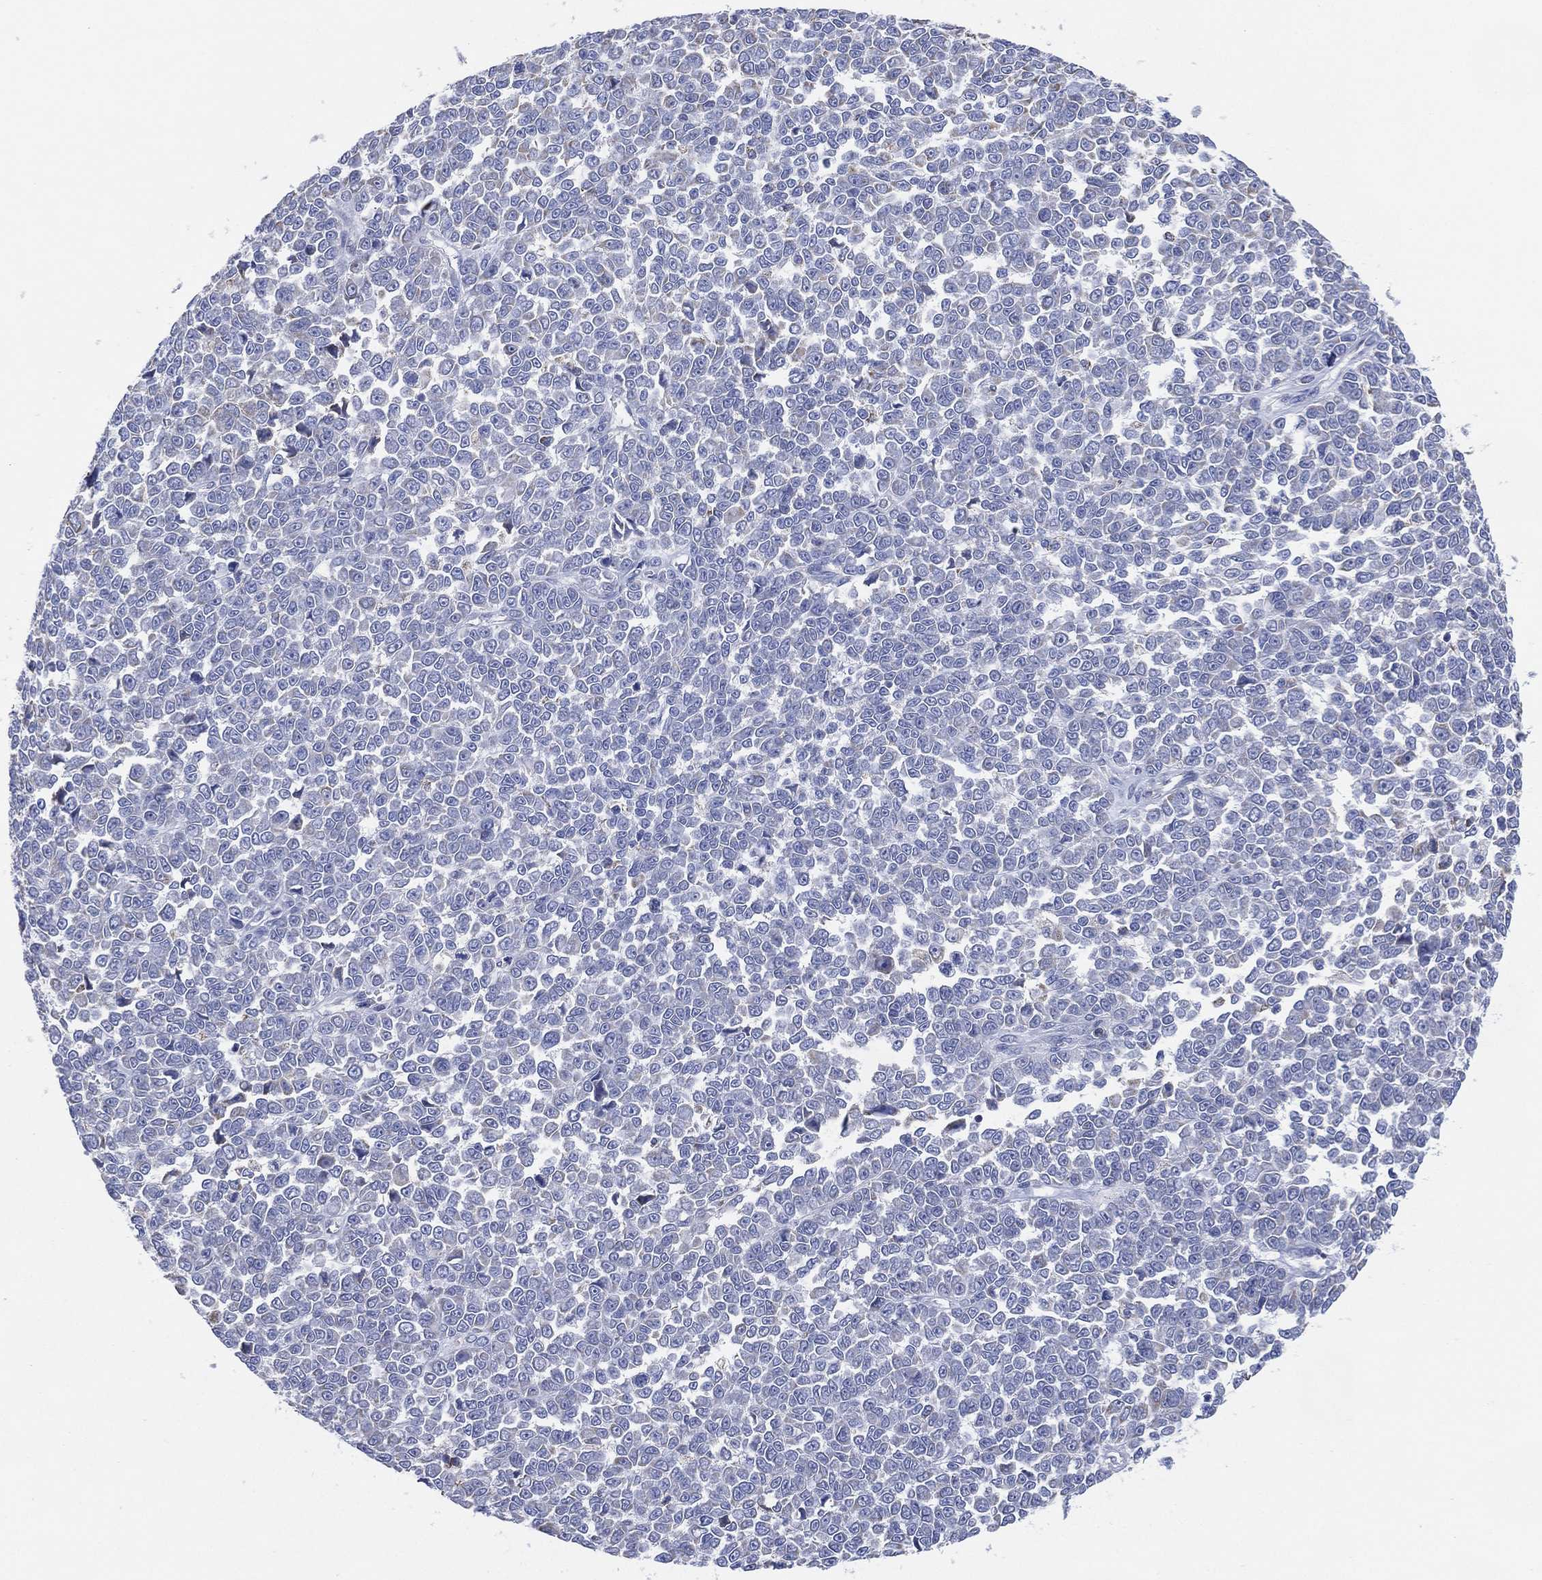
{"staining": {"intensity": "negative", "quantity": "none", "location": "none"}, "tissue": "melanoma", "cell_type": "Tumor cells", "image_type": "cancer", "snomed": [{"axis": "morphology", "description": "Malignant melanoma, NOS"}, {"axis": "topography", "description": "Skin"}], "caption": "Human malignant melanoma stained for a protein using immunohistochemistry (IHC) reveals no staining in tumor cells.", "gene": "CFTR", "patient": {"sex": "female", "age": 95}}